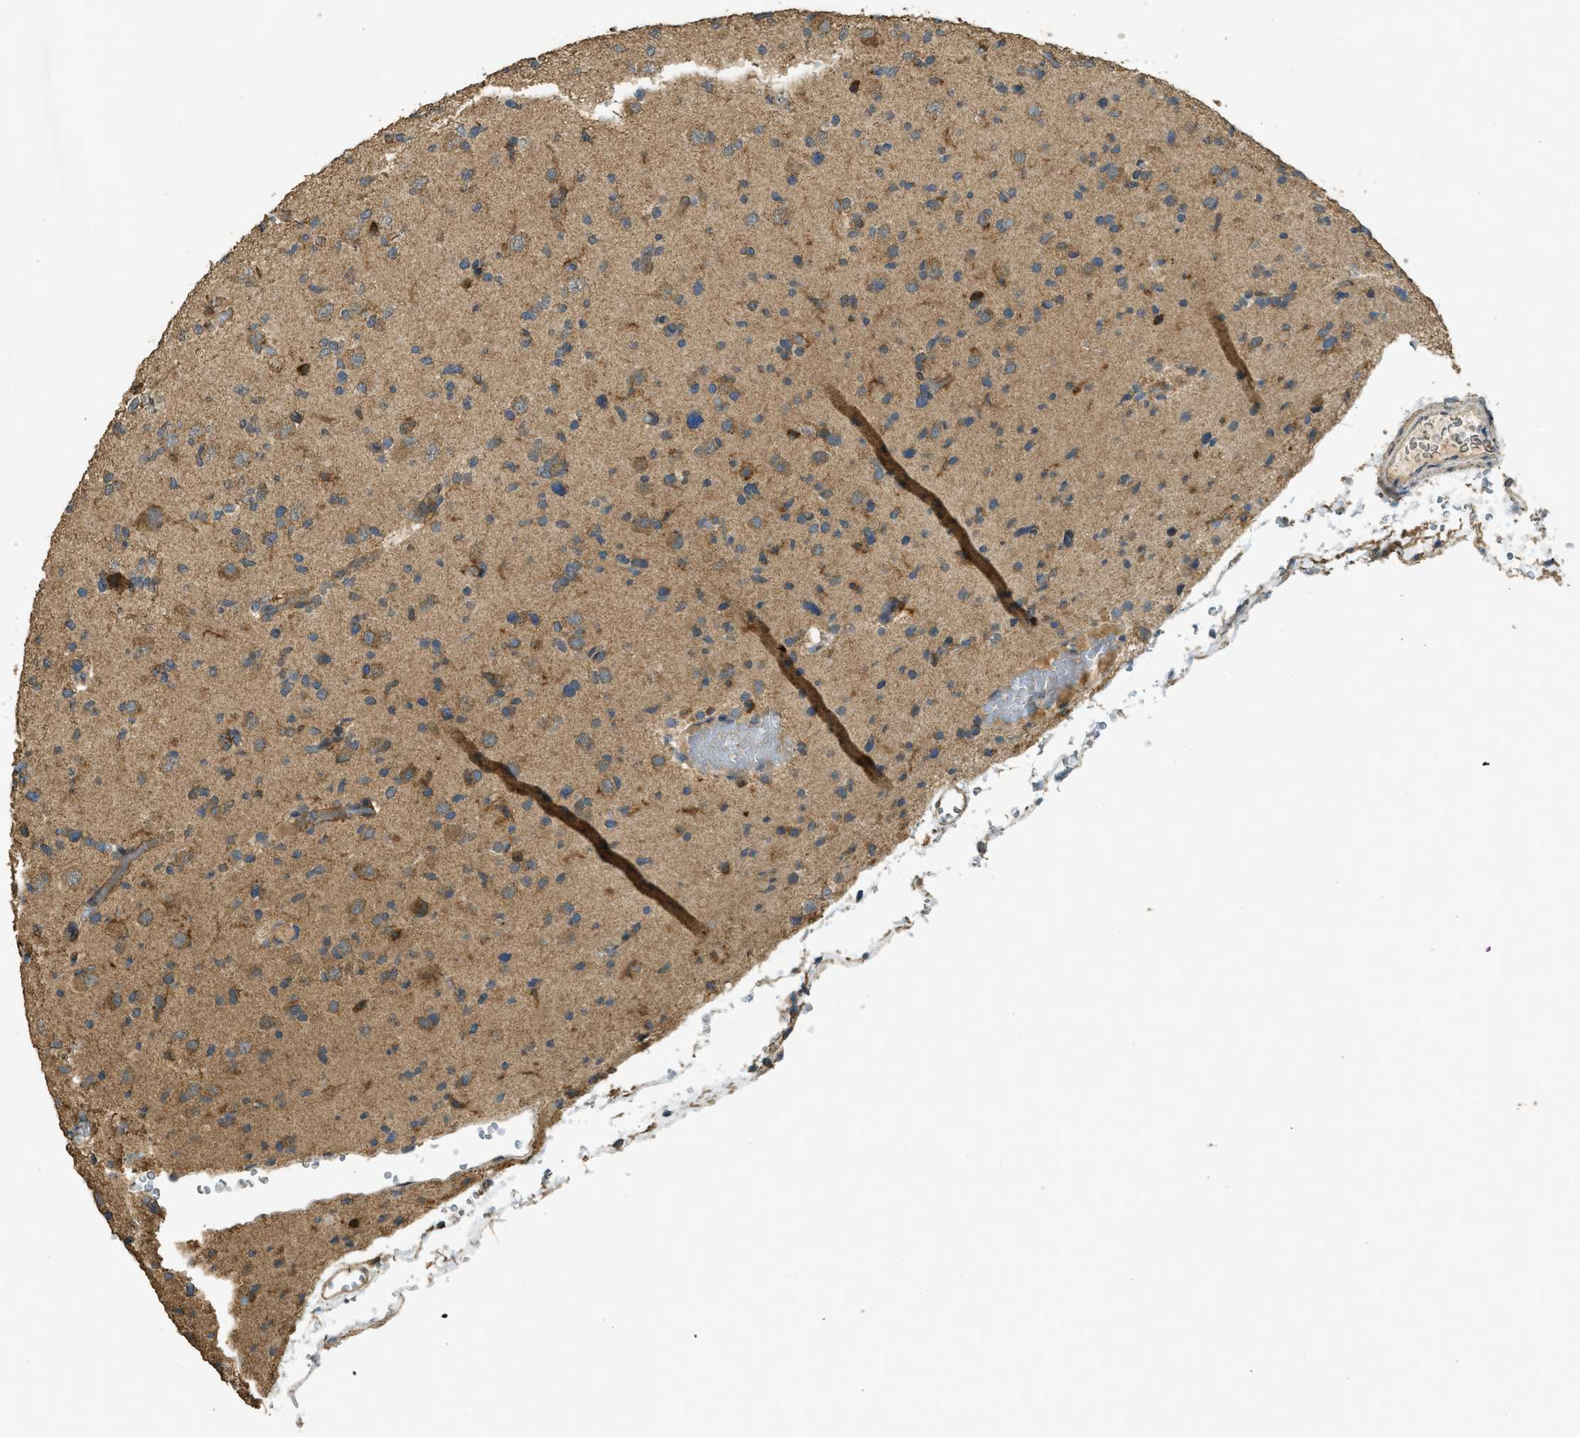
{"staining": {"intensity": "moderate", "quantity": "25%-75%", "location": "cytoplasmic/membranous"}, "tissue": "glioma", "cell_type": "Tumor cells", "image_type": "cancer", "snomed": [{"axis": "morphology", "description": "Glioma, malignant, Low grade"}, {"axis": "topography", "description": "Brain"}], "caption": "The micrograph exhibits staining of low-grade glioma (malignant), revealing moderate cytoplasmic/membranous protein positivity (brown color) within tumor cells.", "gene": "CD276", "patient": {"sex": "female", "age": 22}}